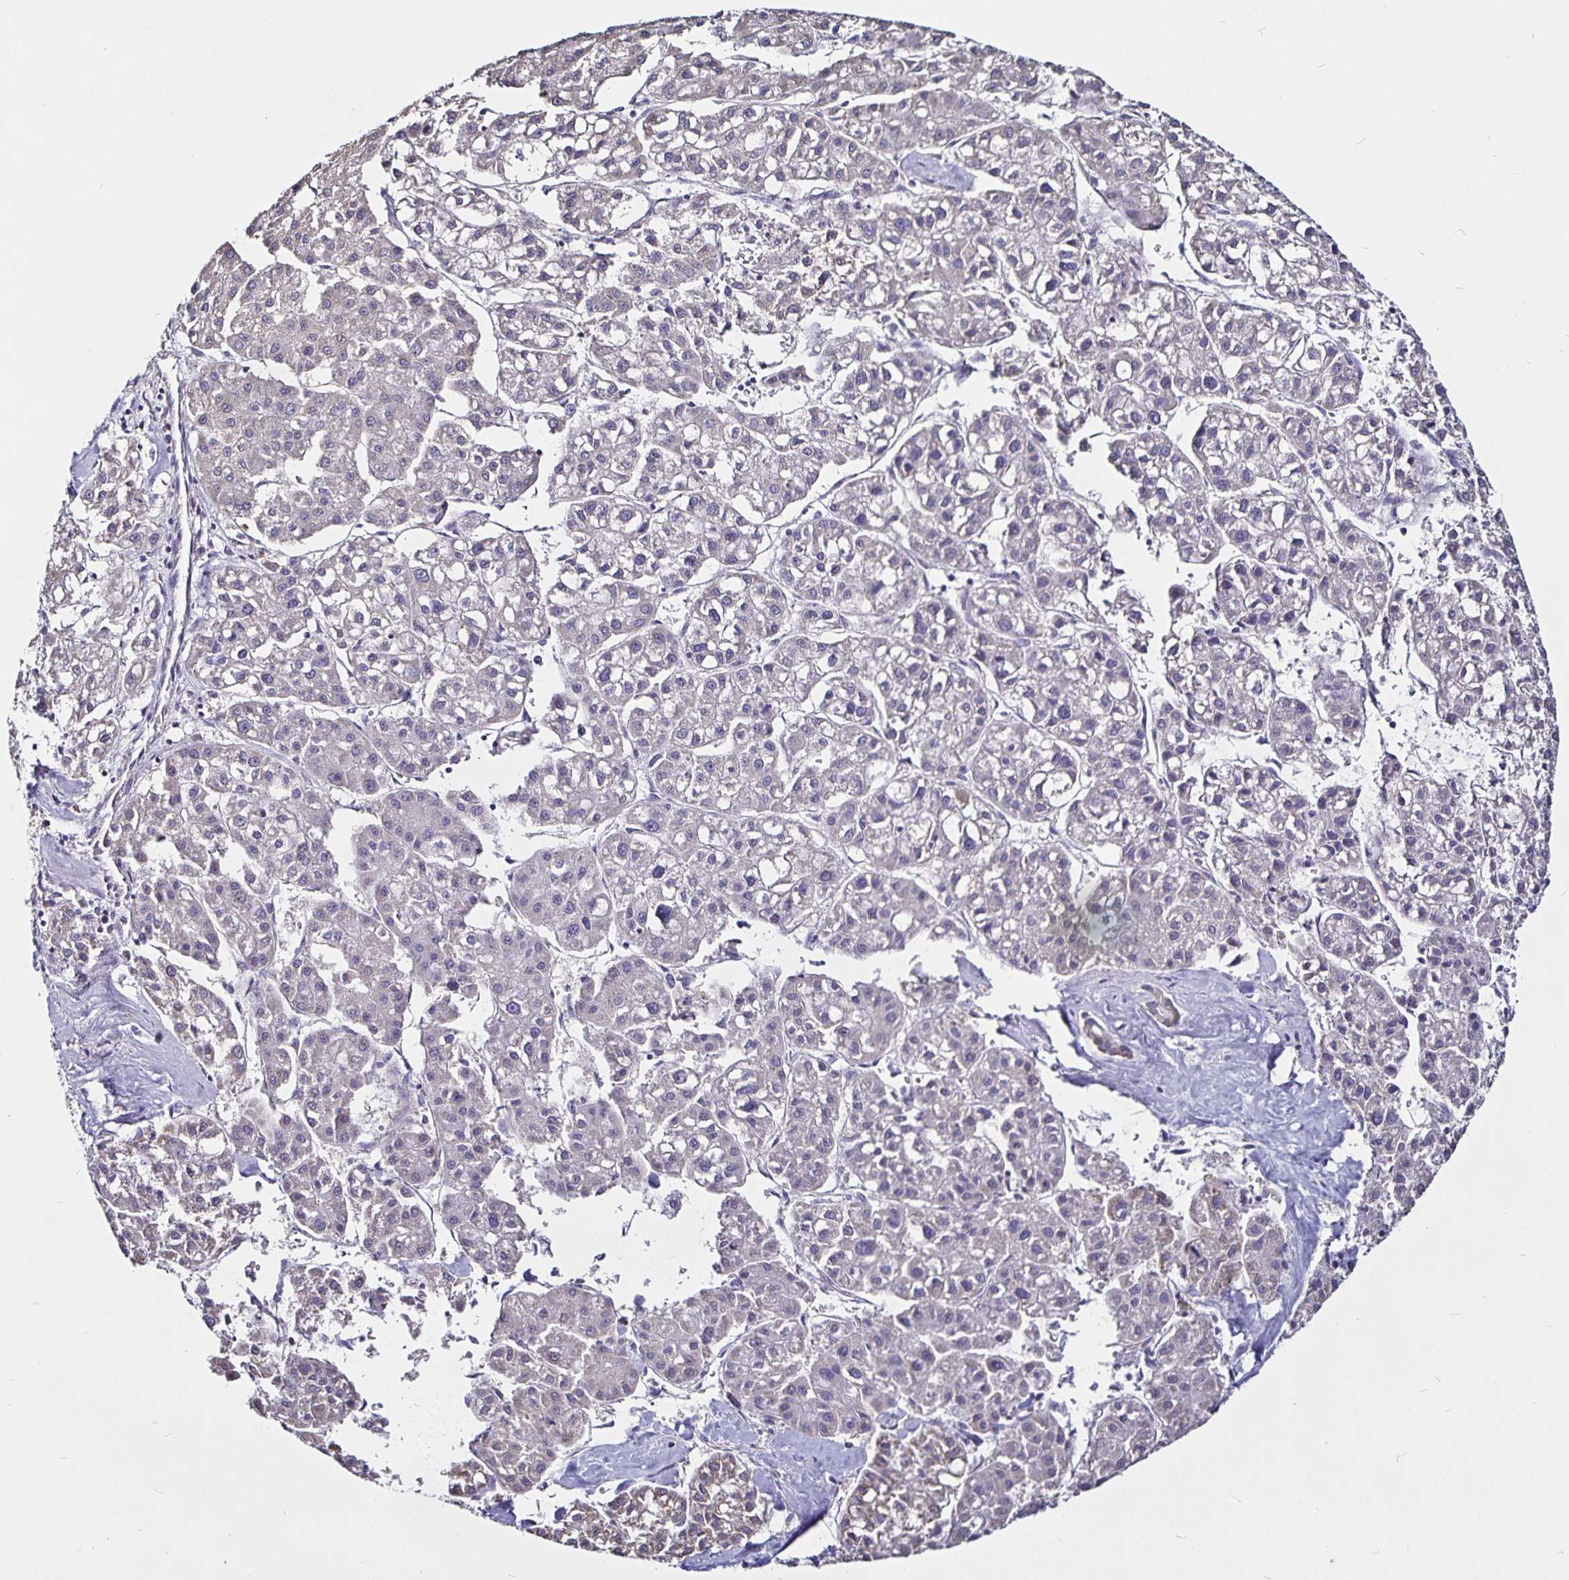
{"staining": {"intensity": "negative", "quantity": "none", "location": "none"}, "tissue": "liver cancer", "cell_type": "Tumor cells", "image_type": "cancer", "snomed": [{"axis": "morphology", "description": "Carcinoma, Hepatocellular, NOS"}, {"axis": "topography", "description": "Liver"}], "caption": "IHC micrograph of neoplastic tissue: hepatocellular carcinoma (liver) stained with DAB reveals no significant protein expression in tumor cells.", "gene": "PGAM2", "patient": {"sex": "male", "age": 73}}